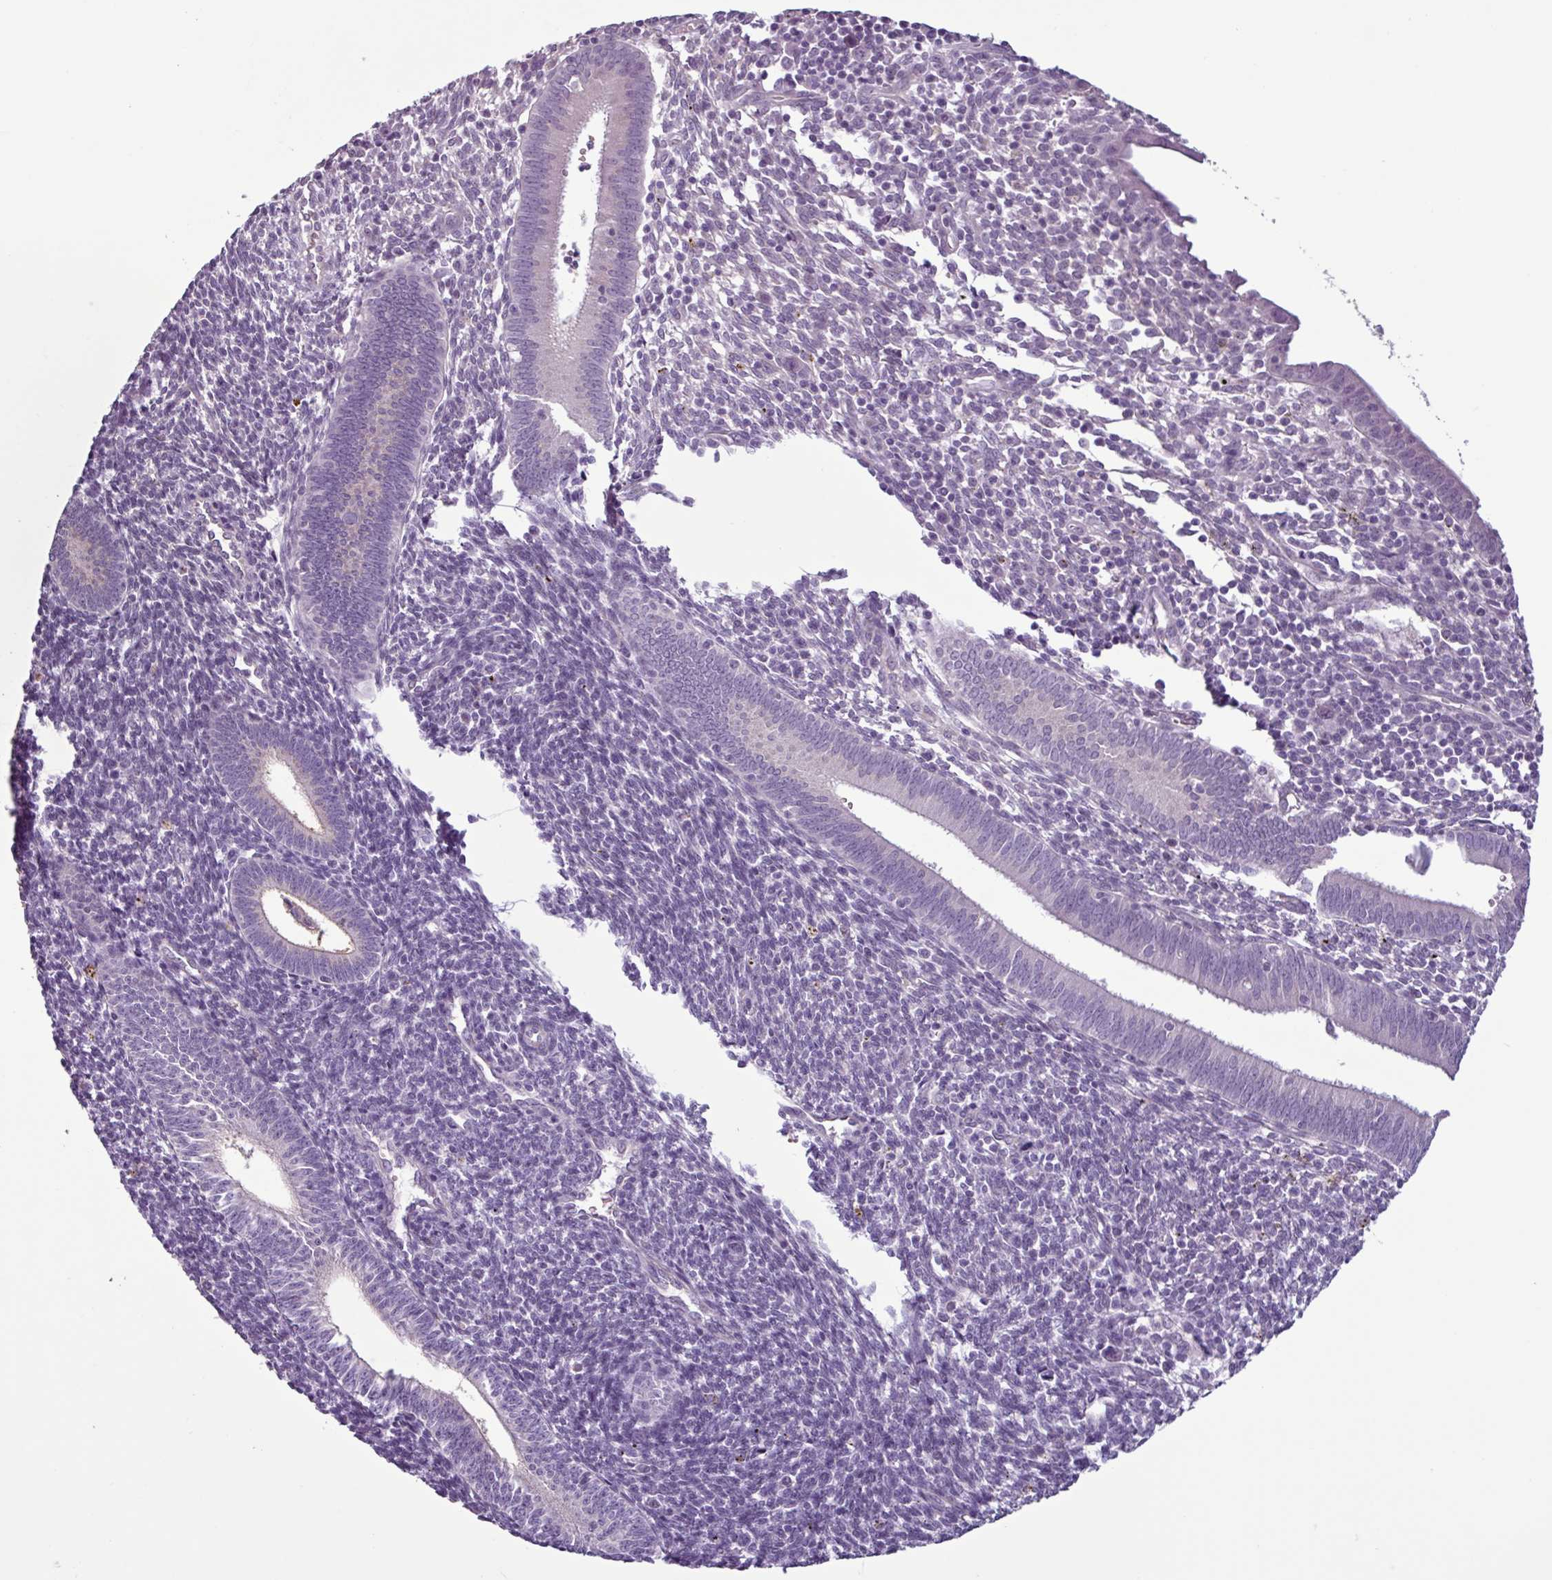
{"staining": {"intensity": "negative", "quantity": "none", "location": "none"}, "tissue": "endometrium", "cell_type": "Cells in endometrial stroma", "image_type": "normal", "snomed": [{"axis": "morphology", "description": "Normal tissue, NOS"}, {"axis": "topography", "description": "Endometrium"}], "caption": "High power microscopy image of an immunohistochemistry micrograph of normal endometrium, revealing no significant positivity in cells in endometrial stroma. The staining was performed using DAB (3,3'-diaminobenzidine) to visualize the protein expression in brown, while the nuclei were stained in blue with hematoxylin (Magnification: 20x).", "gene": "C9orf24", "patient": {"sex": "female", "age": 41}}